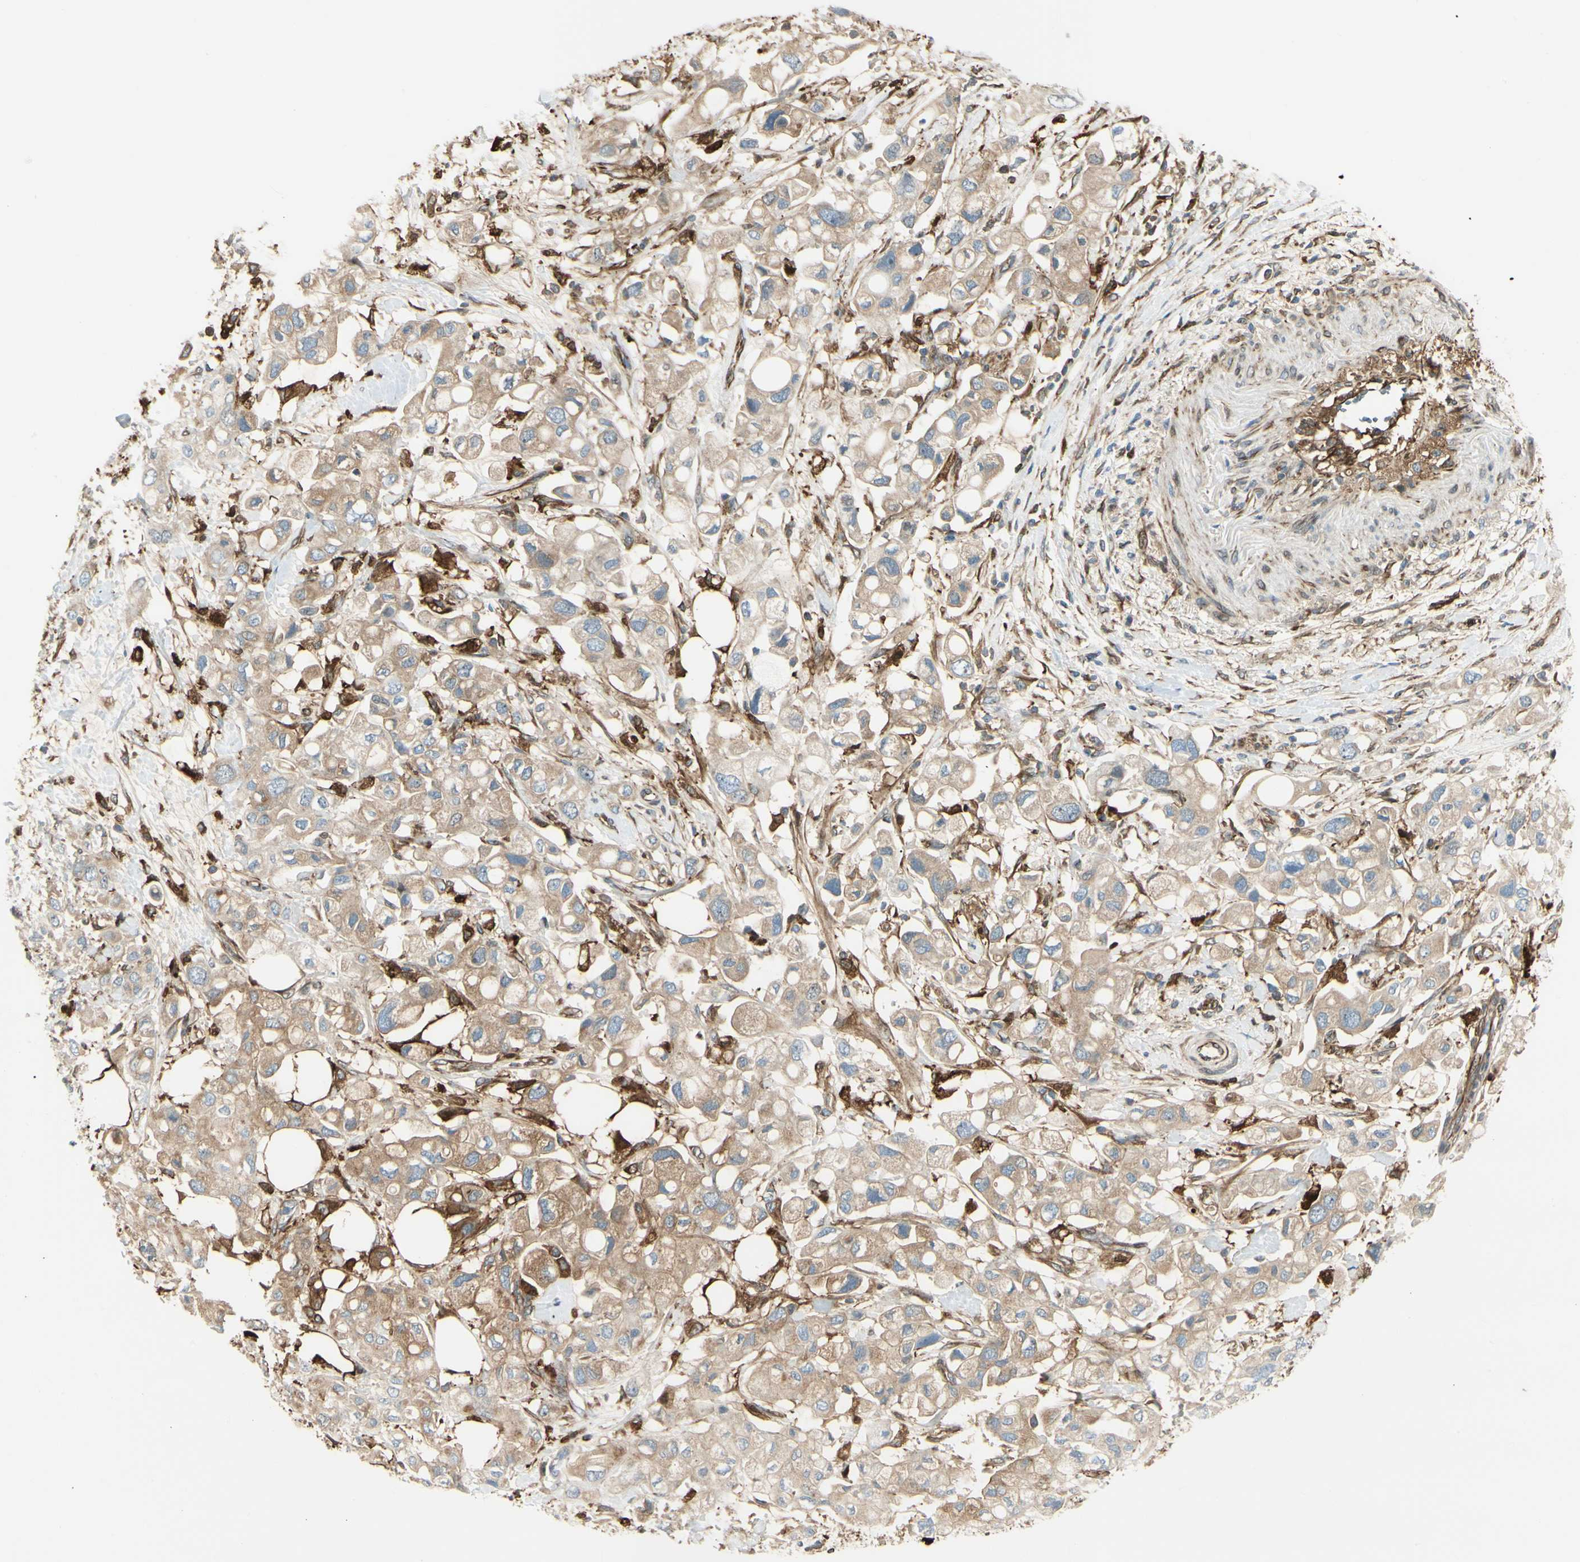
{"staining": {"intensity": "weak", "quantity": ">75%", "location": "cytoplasmic/membranous"}, "tissue": "pancreatic cancer", "cell_type": "Tumor cells", "image_type": "cancer", "snomed": [{"axis": "morphology", "description": "Adenocarcinoma, NOS"}, {"axis": "topography", "description": "Pancreas"}], "caption": "Pancreatic adenocarcinoma tissue reveals weak cytoplasmic/membranous expression in about >75% of tumor cells, visualized by immunohistochemistry. The staining was performed using DAB to visualize the protein expression in brown, while the nuclei were stained in blue with hematoxylin (Magnification: 20x).", "gene": "FTH1", "patient": {"sex": "female", "age": 56}}